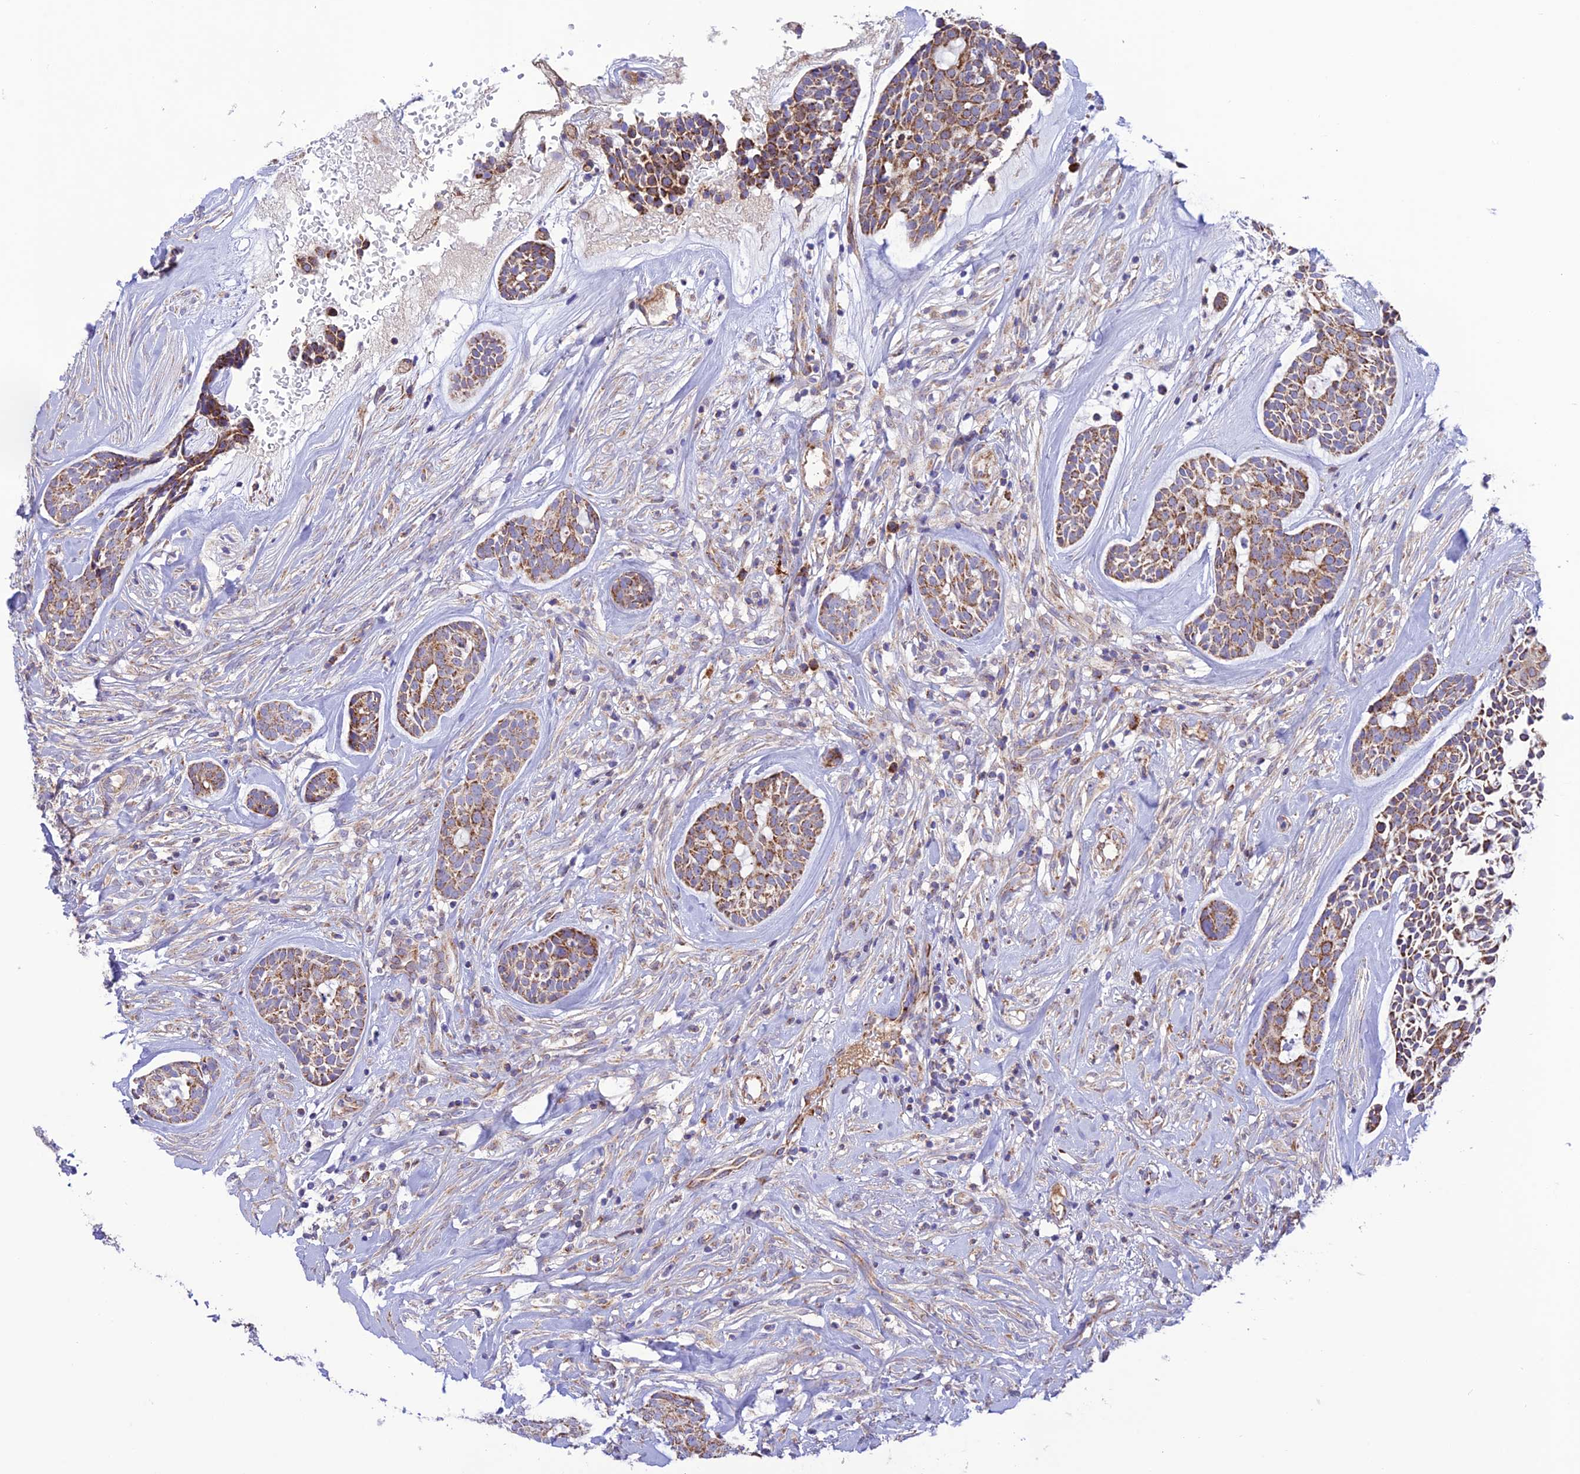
{"staining": {"intensity": "moderate", "quantity": ">75%", "location": "cytoplasmic/membranous"}, "tissue": "head and neck cancer", "cell_type": "Tumor cells", "image_type": "cancer", "snomed": [{"axis": "morphology", "description": "Normal tissue, NOS"}, {"axis": "morphology", "description": "Adenocarcinoma, NOS"}, {"axis": "topography", "description": "Subcutis"}, {"axis": "topography", "description": "Nasopharynx"}, {"axis": "topography", "description": "Head-Neck"}], "caption": "This micrograph displays head and neck cancer stained with immunohistochemistry (IHC) to label a protein in brown. The cytoplasmic/membranous of tumor cells show moderate positivity for the protein. Nuclei are counter-stained blue.", "gene": "UAP1L1", "patient": {"sex": "female", "age": 73}}